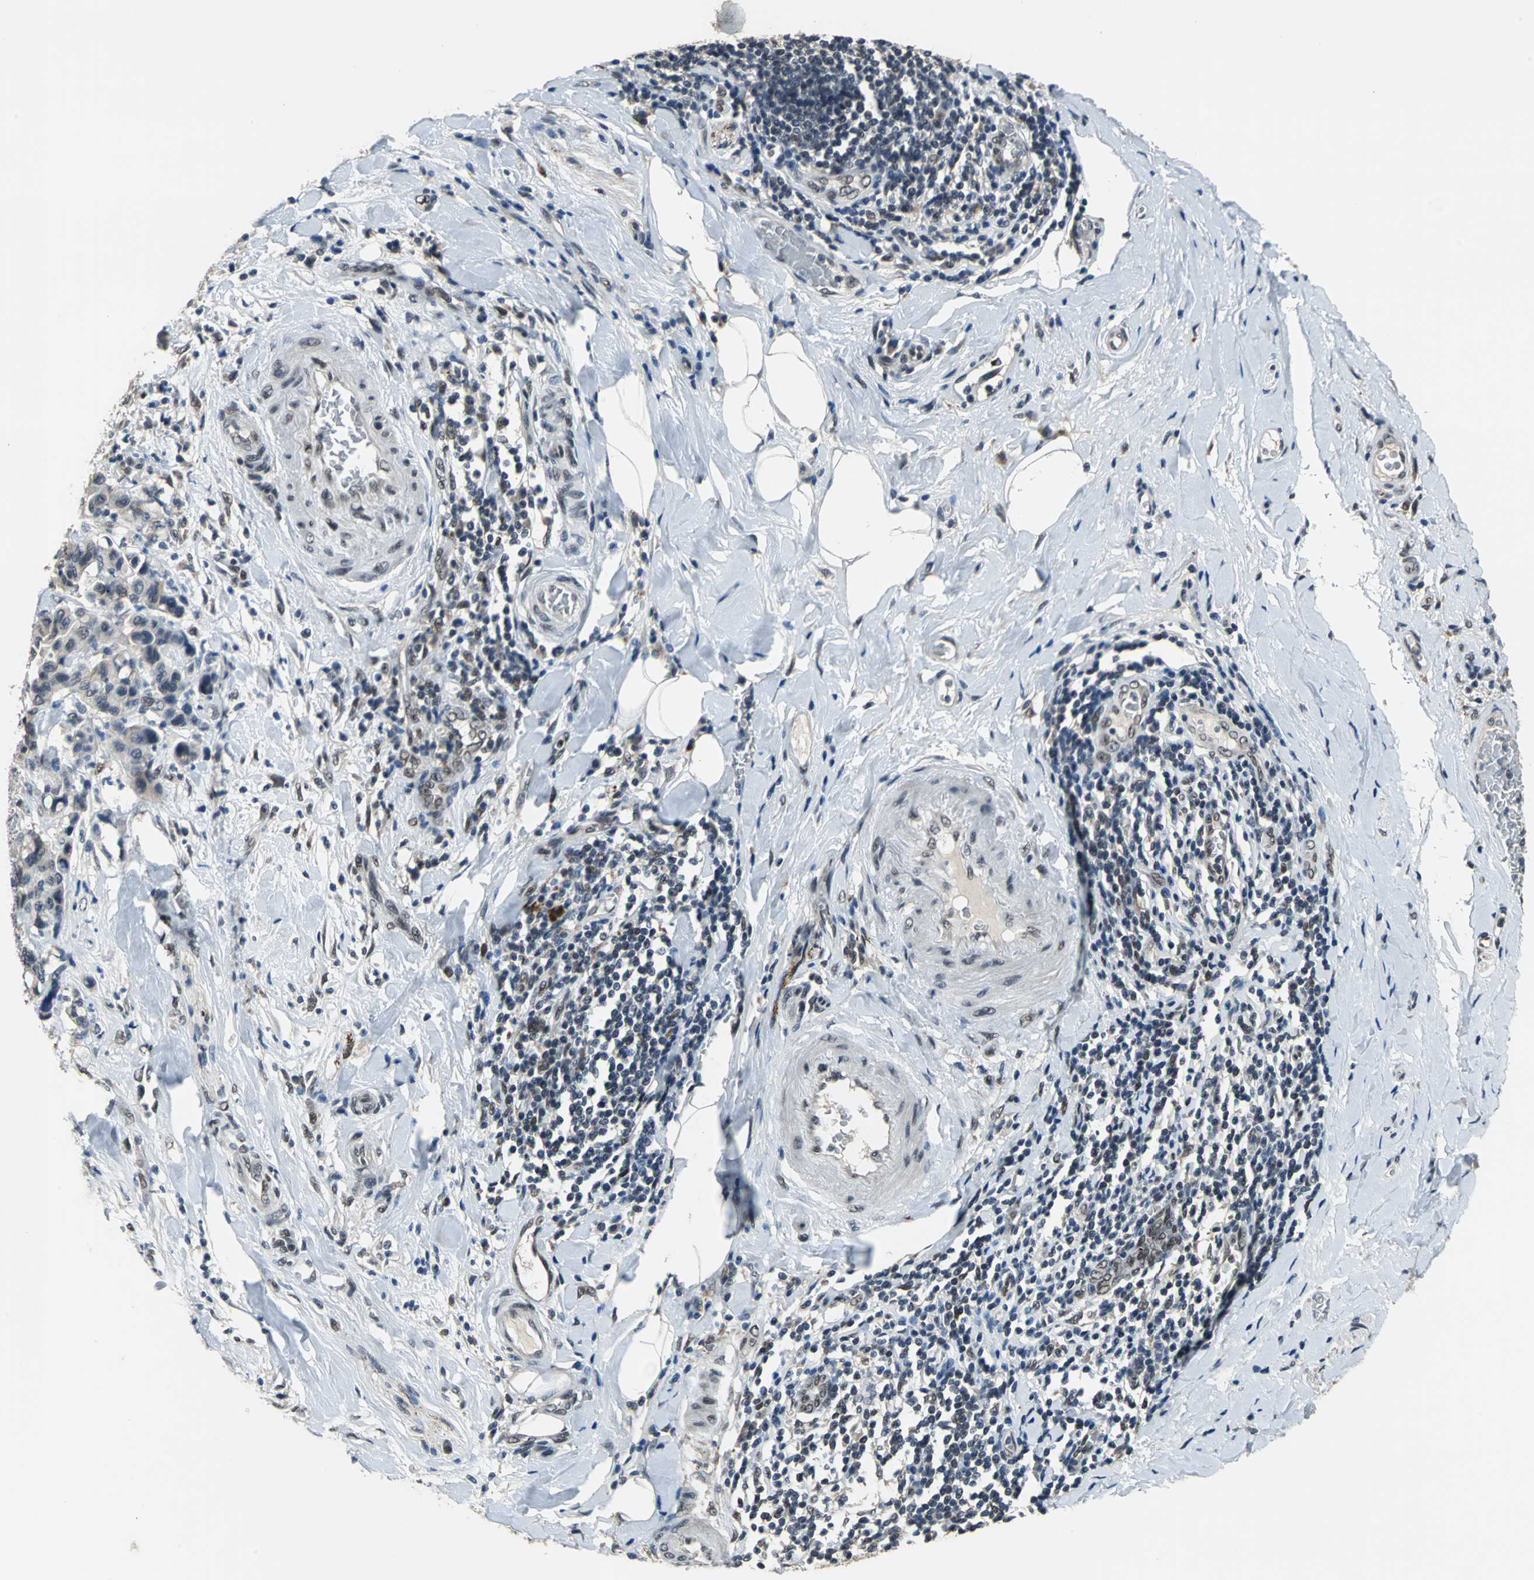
{"staining": {"intensity": "negative", "quantity": "none", "location": "none"}, "tissue": "colorectal cancer", "cell_type": "Tumor cells", "image_type": "cancer", "snomed": [{"axis": "morphology", "description": "Normal tissue, NOS"}, {"axis": "morphology", "description": "Adenocarcinoma, NOS"}, {"axis": "topography", "description": "Colon"}], "caption": "The micrograph demonstrates no staining of tumor cells in colorectal cancer.", "gene": "ELF2", "patient": {"sex": "male", "age": 82}}